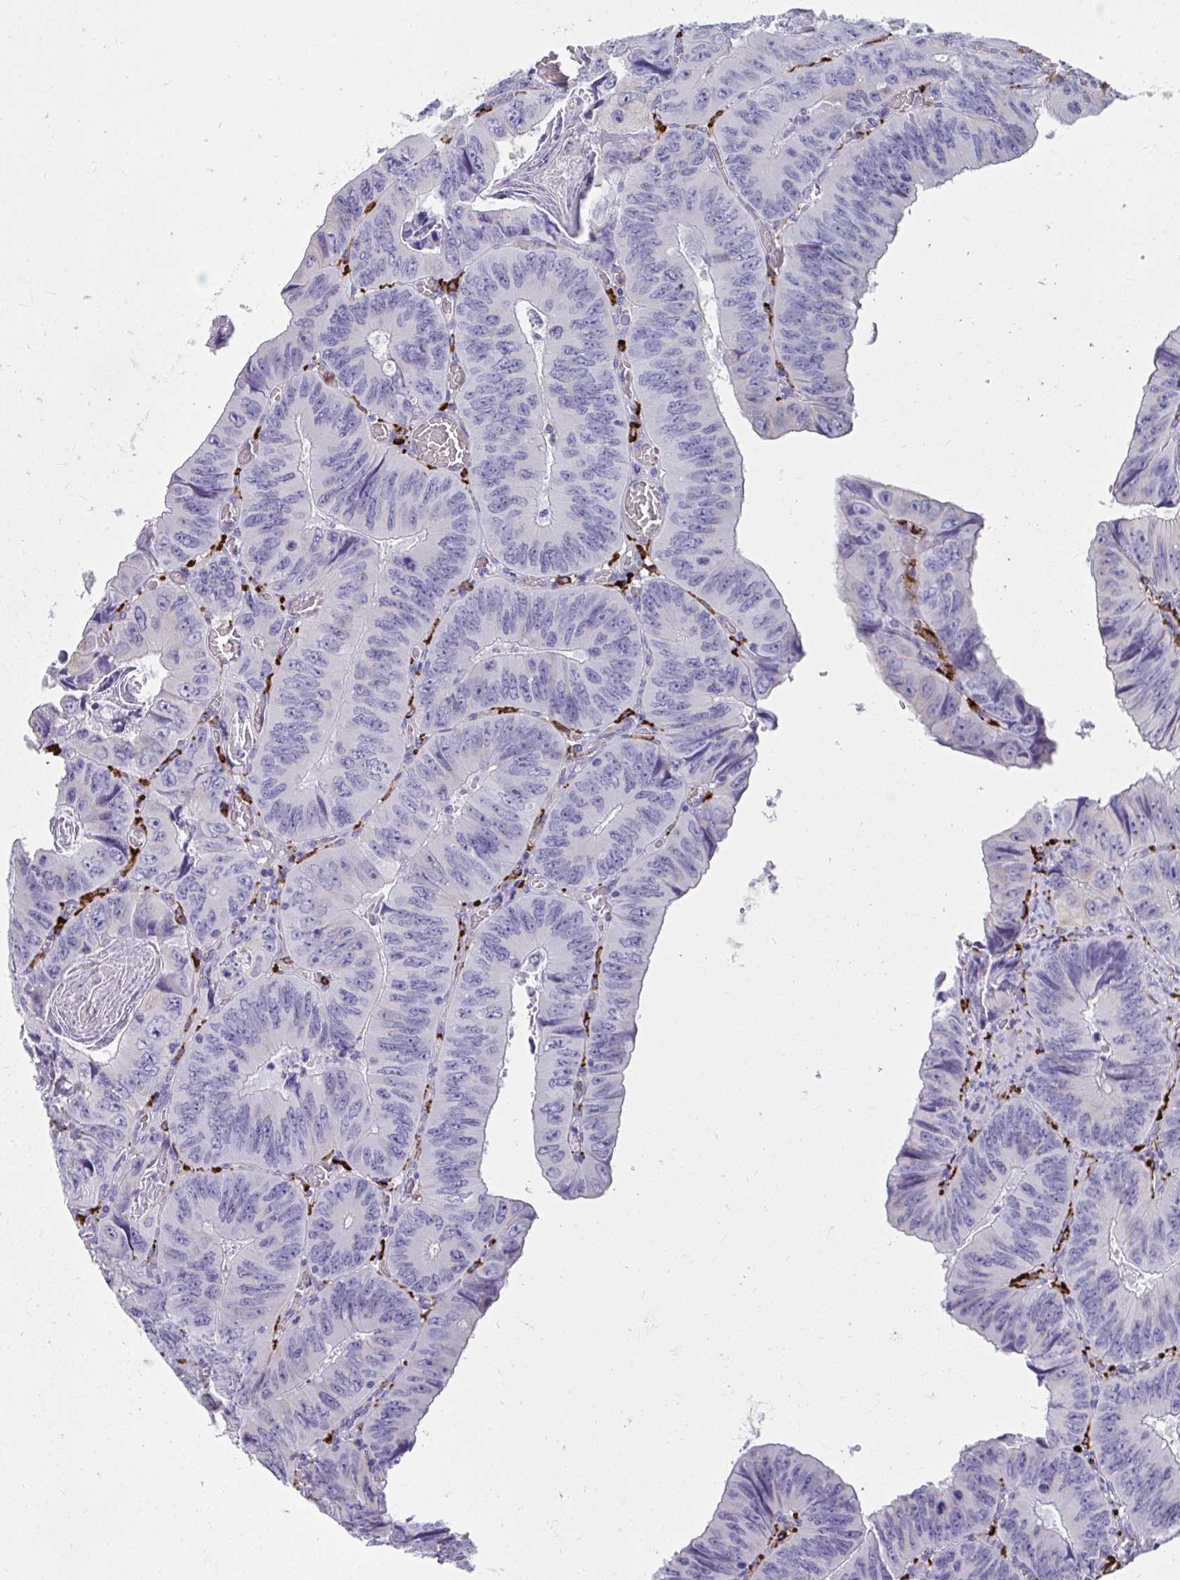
{"staining": {"intensity": "negative", "quantity": "none", "location": "none"}, "tissue": "colorectal cancer", "cell_type": "Tumor cells", "image_type": "cancer", "snomed": [{"axis": "morphology", "description": "Adenocarcinoma, NOS"}, {"axis": "topography", "description": "Colon"}], "caption": "Immunohistochemistry micrograph of human colorectal adenocarcinoma stained for a protein (brown), which demonstrates no staining in tumor cells. (DAB (3,3'-diaminobenzidine) IHC with hematoxylin counter stain).", "gene": "CD163", "patient": {"sex": "female", "age": 84}}